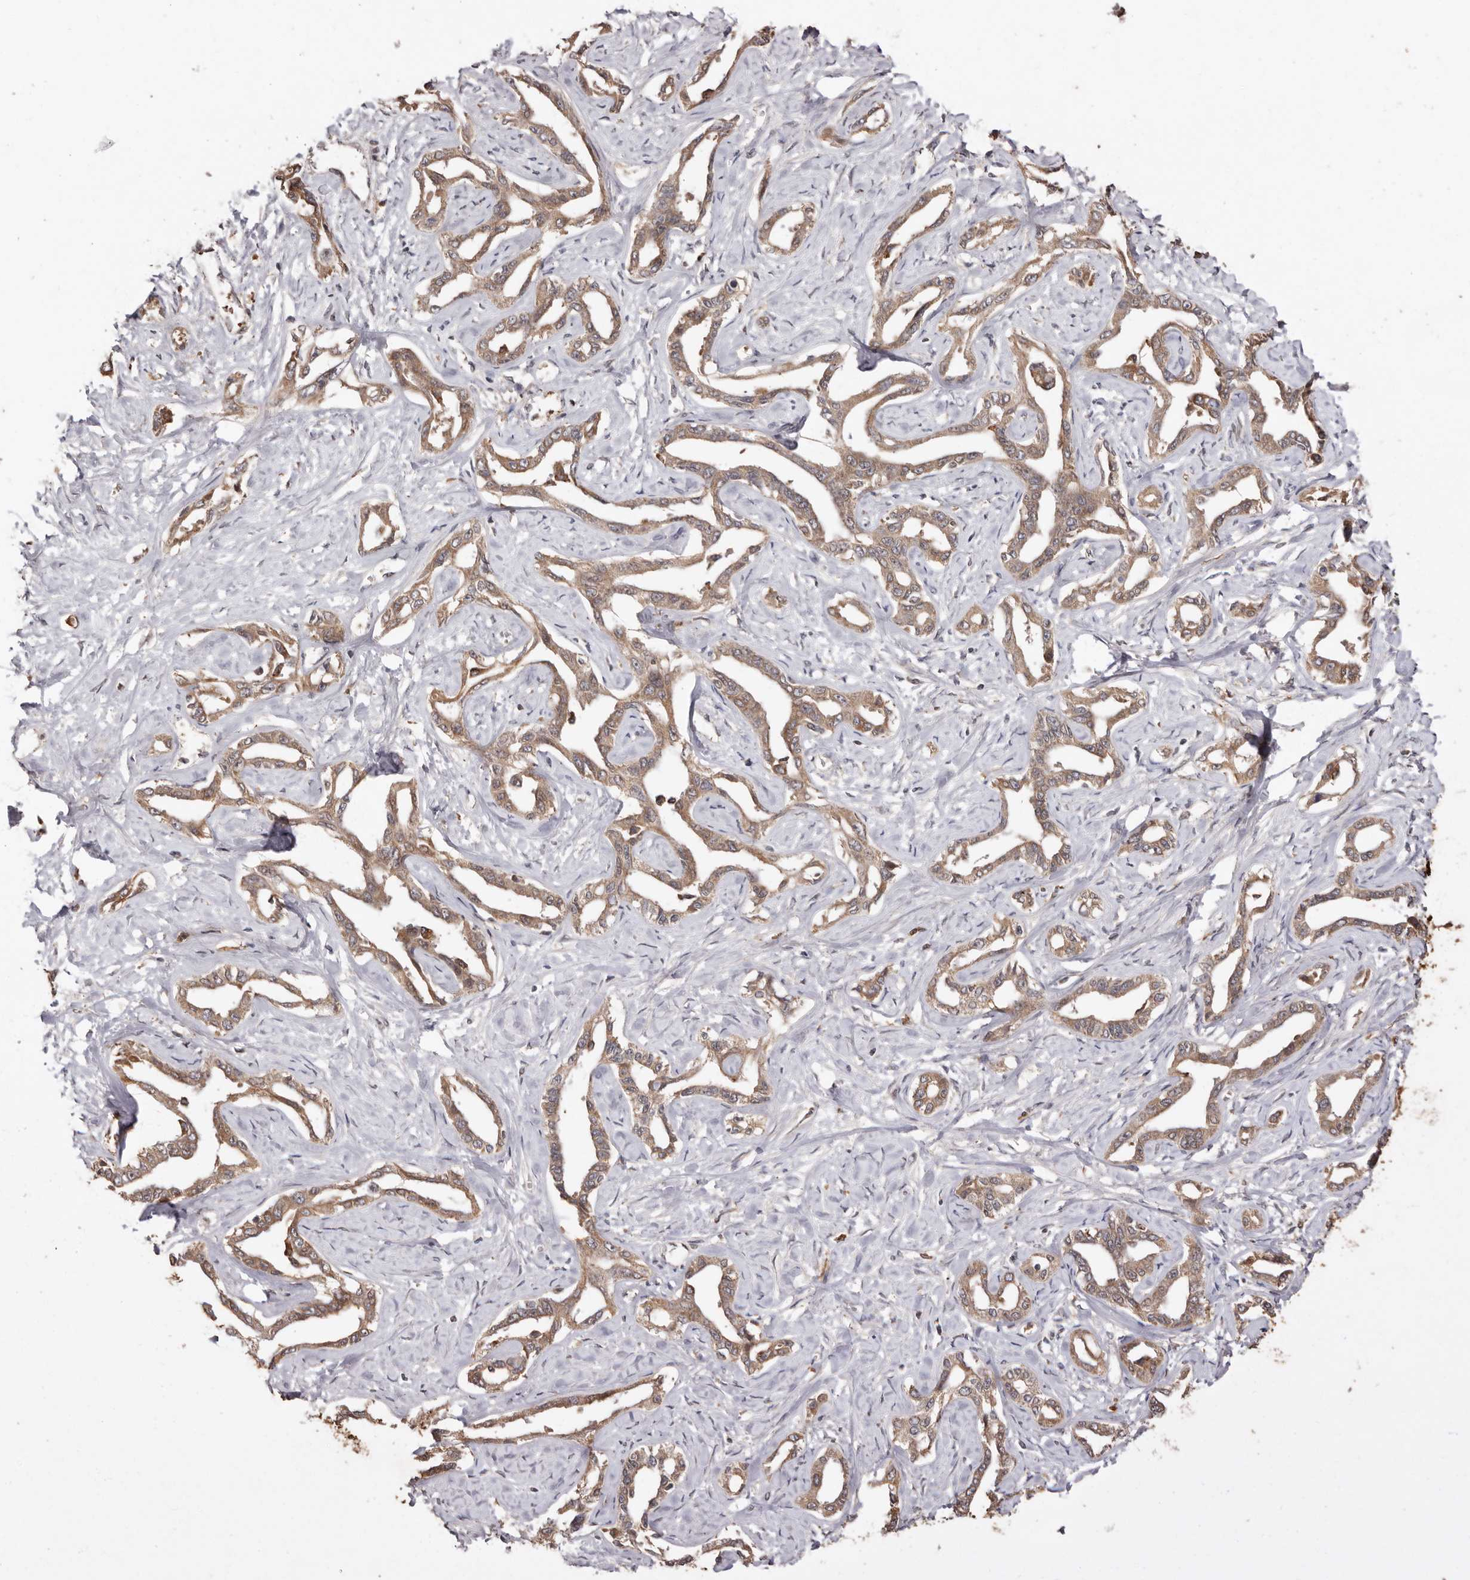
{"staining": {"intensity": "moderate", "quantity": ">75%", "location": "cytoplasmic/membranous"}, "tissue": "liver cancer", "cell_type": "Tumor cells", "image_type": "cancer", "snomed": [{"axis": "morphology", "description": "Cholangiocarcinoma"}, {"axis": "topography", "description": "Liver"}], "caption": "Human liver cholangiocarcinoma stained with a brown dye displays moderate cytoplasmic/membranous positive expression in about >75% of tumor cells.", "gene": "RSPO2", "patient": {"sex": "male", "age": 59}}